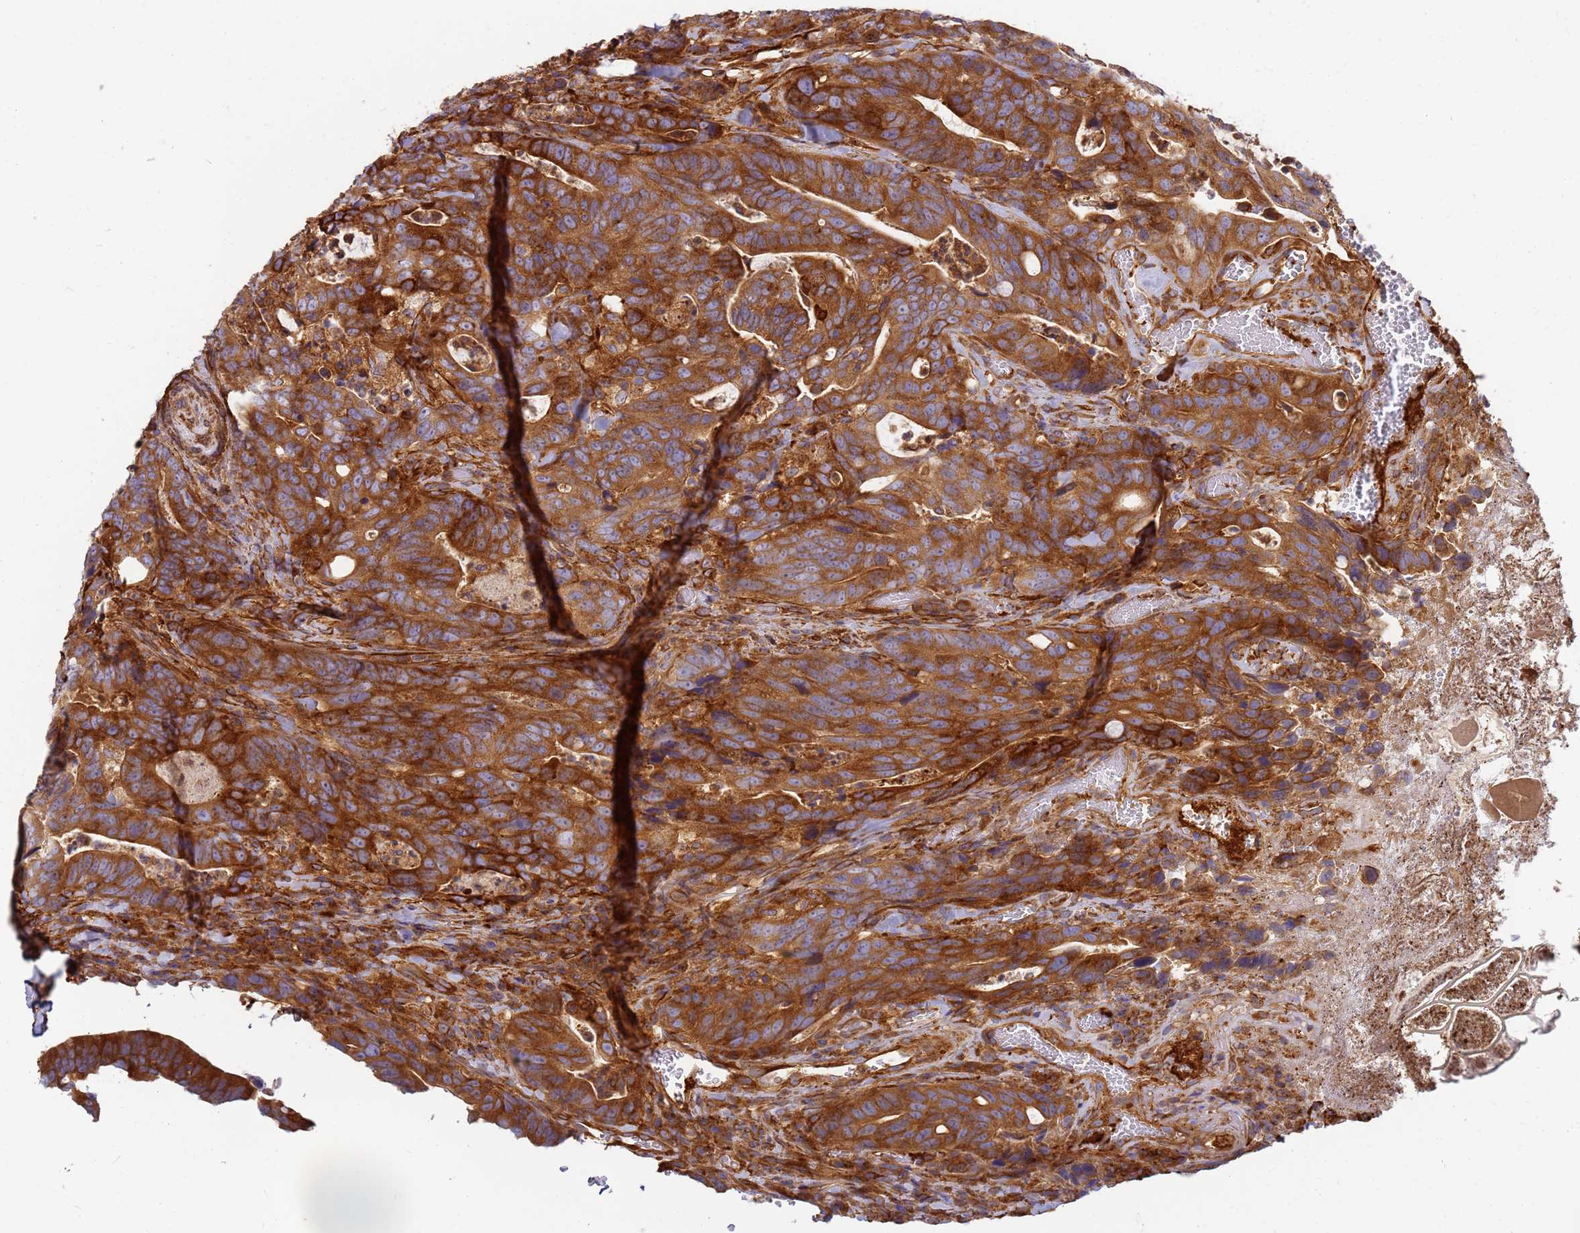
{"staining": {"intensity": "strong", "quantity": ">75%", "location": "cytoplasmic/membranous"}, "tissue": "colorectal cancer", "cell_type": "Tumor cells", "image_type": "cancer", "snomed": [{"axis": "morphology", "description": "Adenocarcinoma, NOS"}, {"axis": "topography", "description": "Colon"}], "caption": "Approximately >75% of tumor cells in colorectal cancer reveal strong cytoplasmic/membranous protein positivity as visualized by brown immunohistochemical staining.", "gene": "C2CD5", "patient": {"sex": "female", "age": 82}}